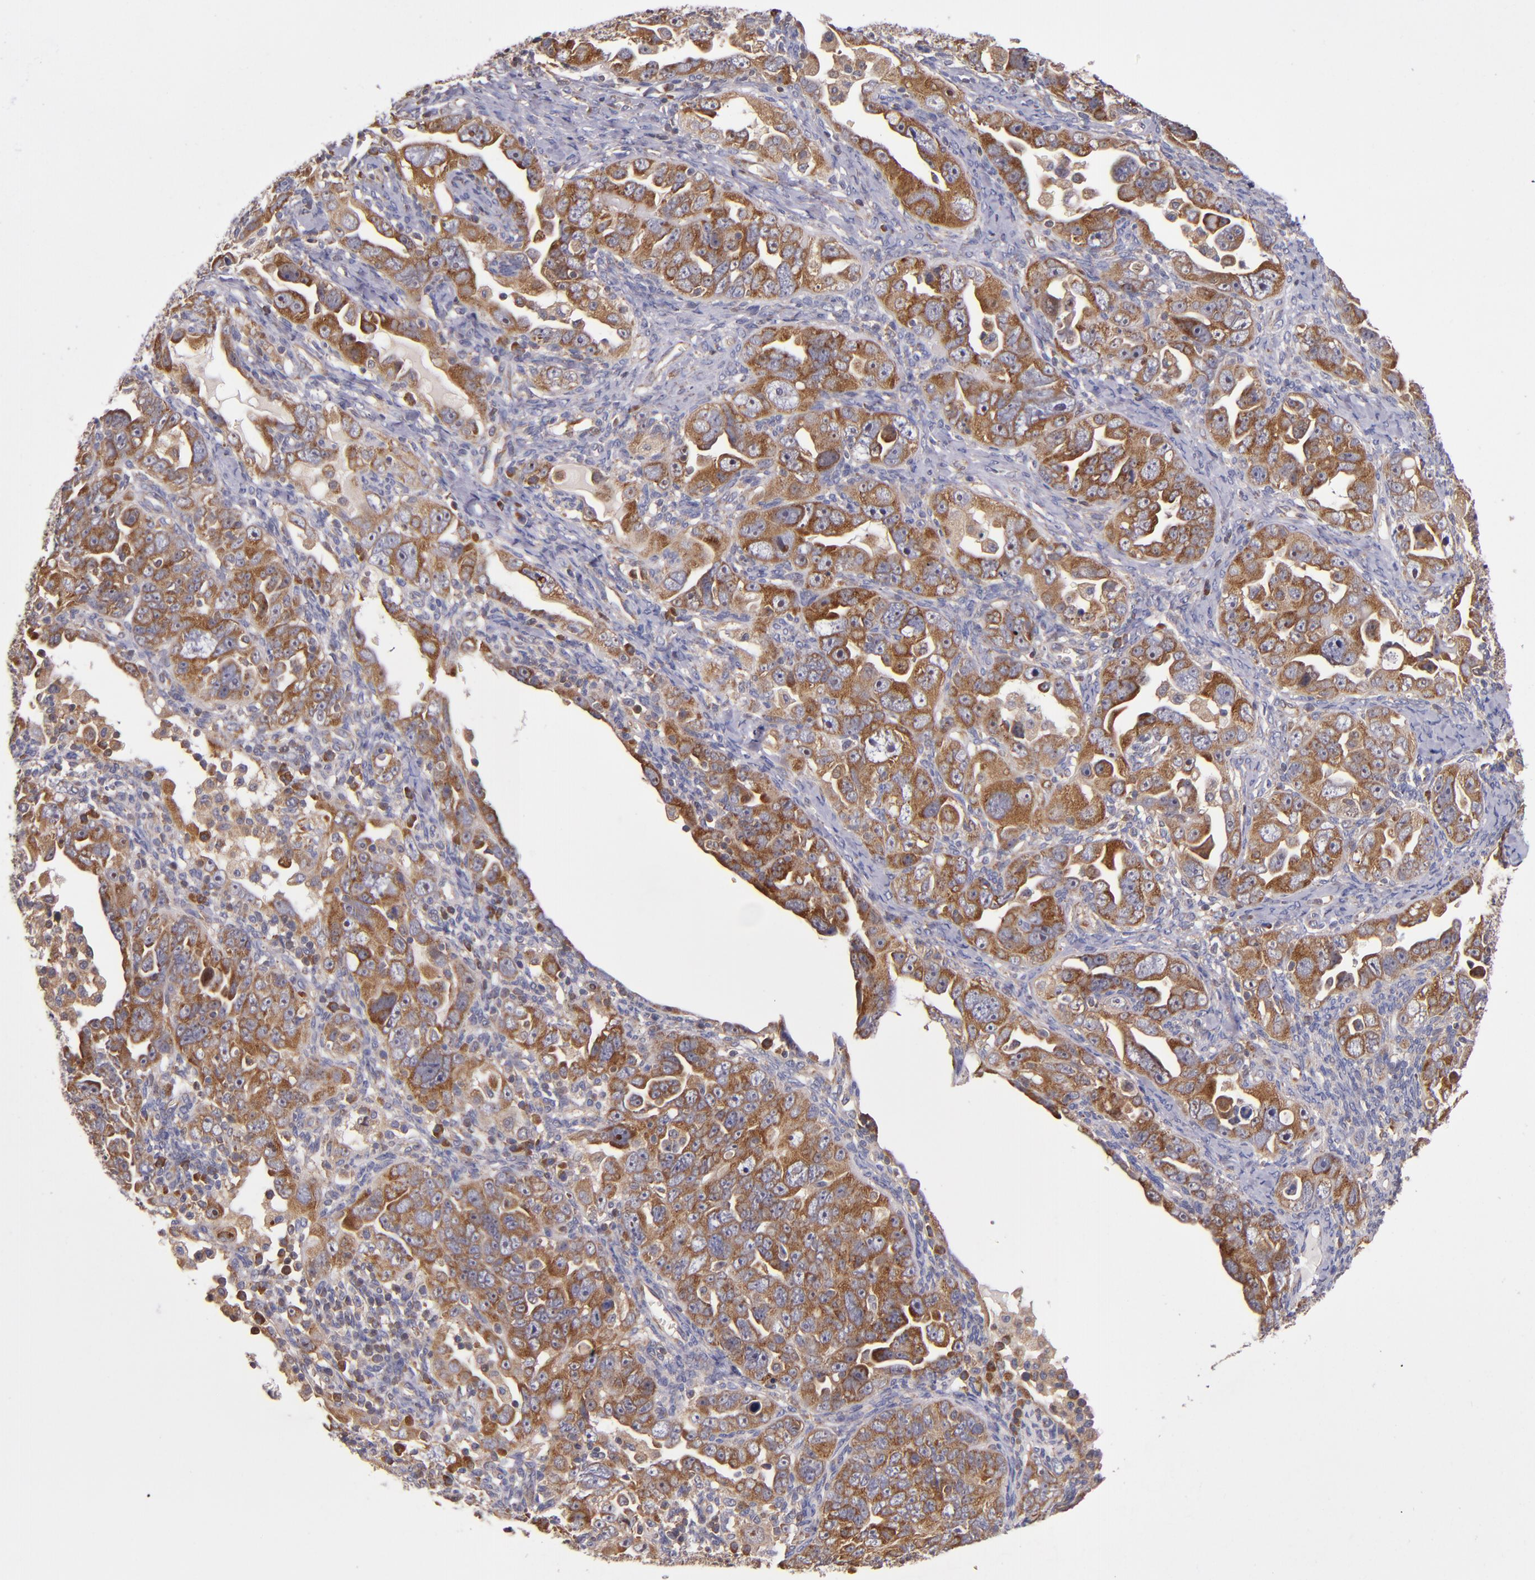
{"staining": {"intensity": "strong", "quantity": ">75%", "location": "cytoplasmic/membranous"}, "tissue": "ovarian cancer", "cell_type": "Tumor cells", "image_type": "cancer", "snomed": [{"axis": "morphology", "description": "Cystadenocarcinoma, serous, NOS"}, {"axis": "topography", "description": "Ovary"}], "caption": "DAB immunohistochemical staining of ovarian serous cystadenocarcinoma demonstrates strong cytoplasmic/membranous protein expression in approximately >75% of tumor cells. The staining is performed using DAB brown chromogen to label protein expression. The nuclei are counter-stained blue using hematoxylin.", "gene": "EIF4ENIF1", "patient": {"sex": "female", "age": 66}}